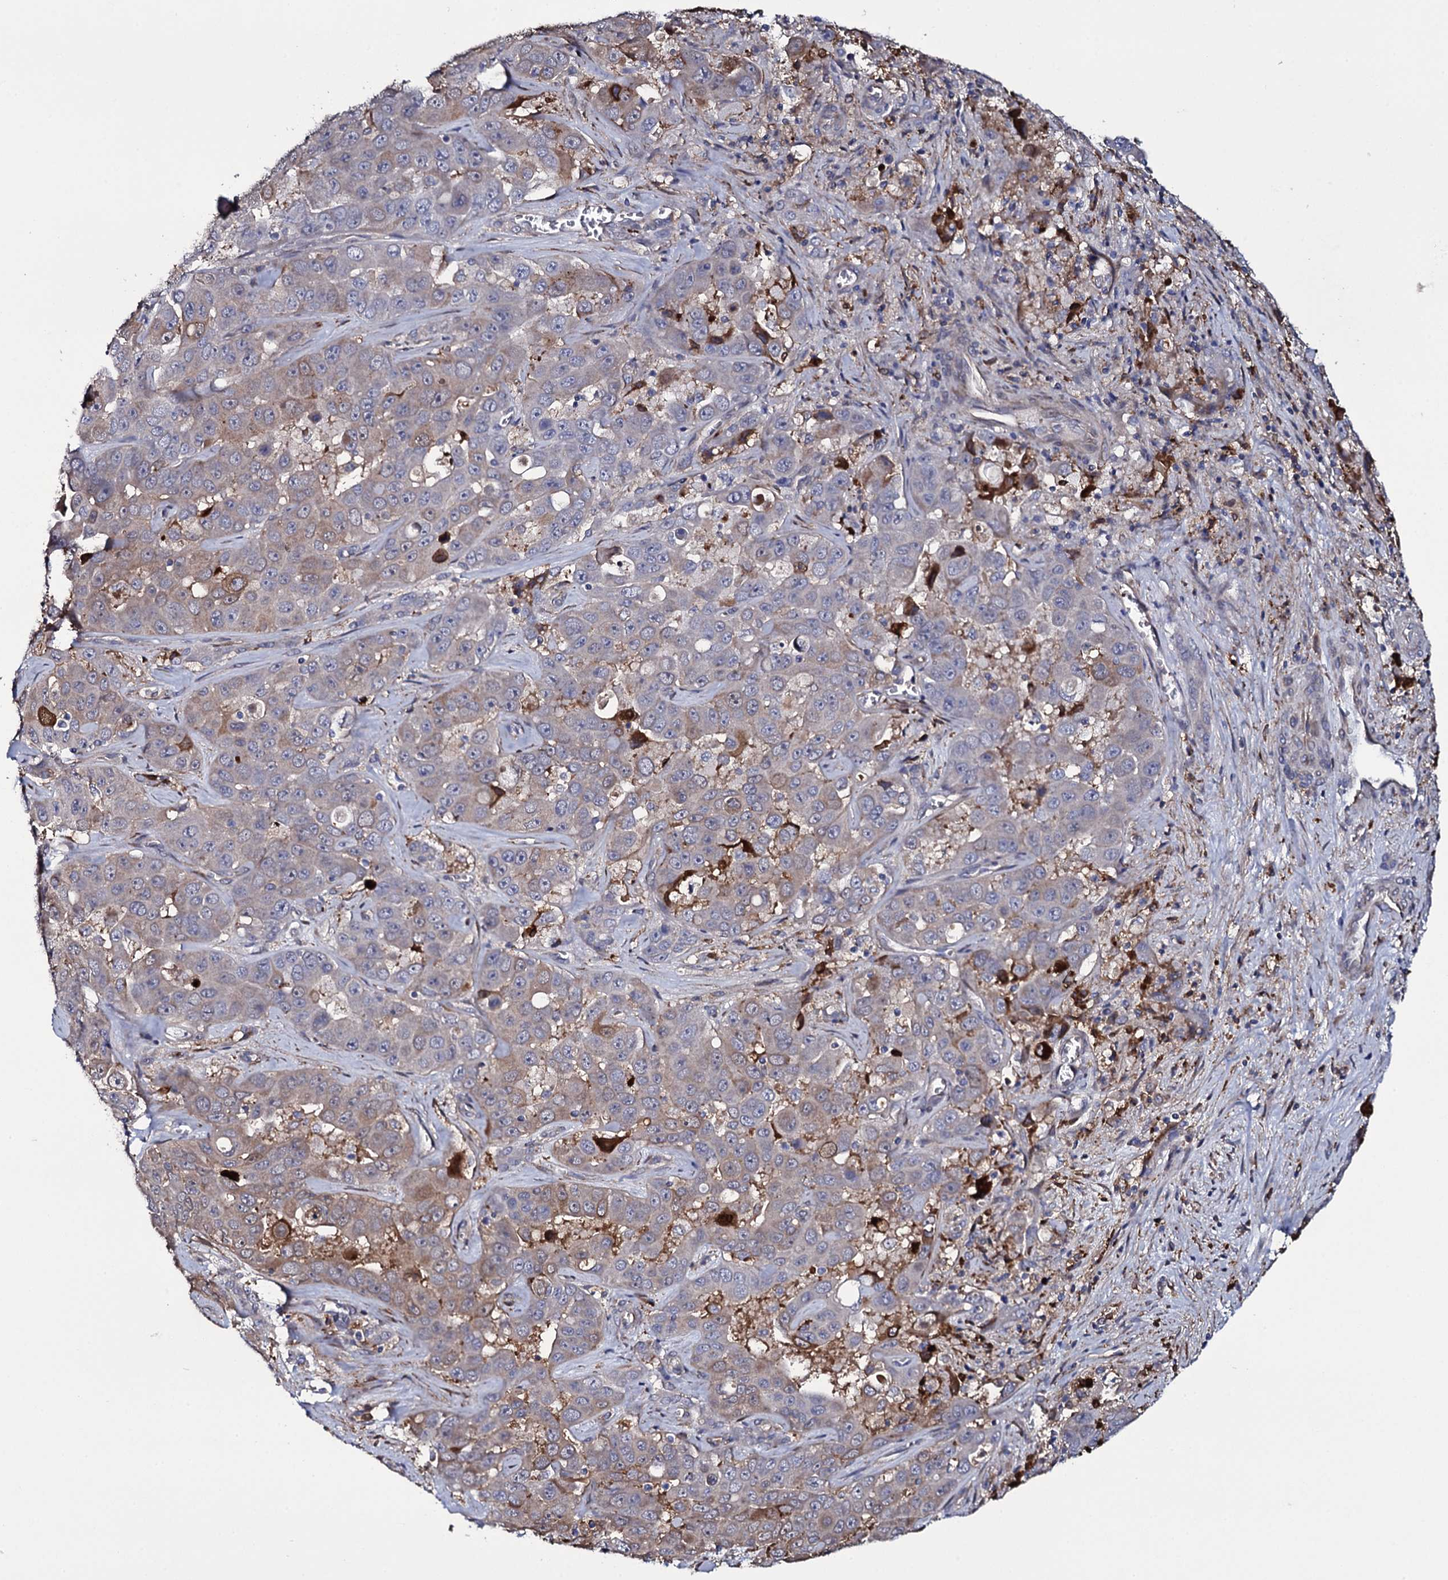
{"staining": {"intensity": "weak", "quantity": "25%-75%", "location": "cytoplasmic/membranous"}, "tissue": "liver cancer", "cell_type": "Tumor cells", "image_type": "cancer", "snomed": [{"axis": "morphology", "description": "Cholangiocarcinoma"}, {"axis": "topography", "description": "Liver"}], "caption": "Immunohistochemistry photomicrograph of human cholangiocarcinoma (liver) stained for a protein (brown), which demonstrates low levels of weak cytoplasmic/membranous positivity in about 25%-75% of tumor cells.", "gene": "TTC23", "patient": {"sex": "female", "age": 52}}